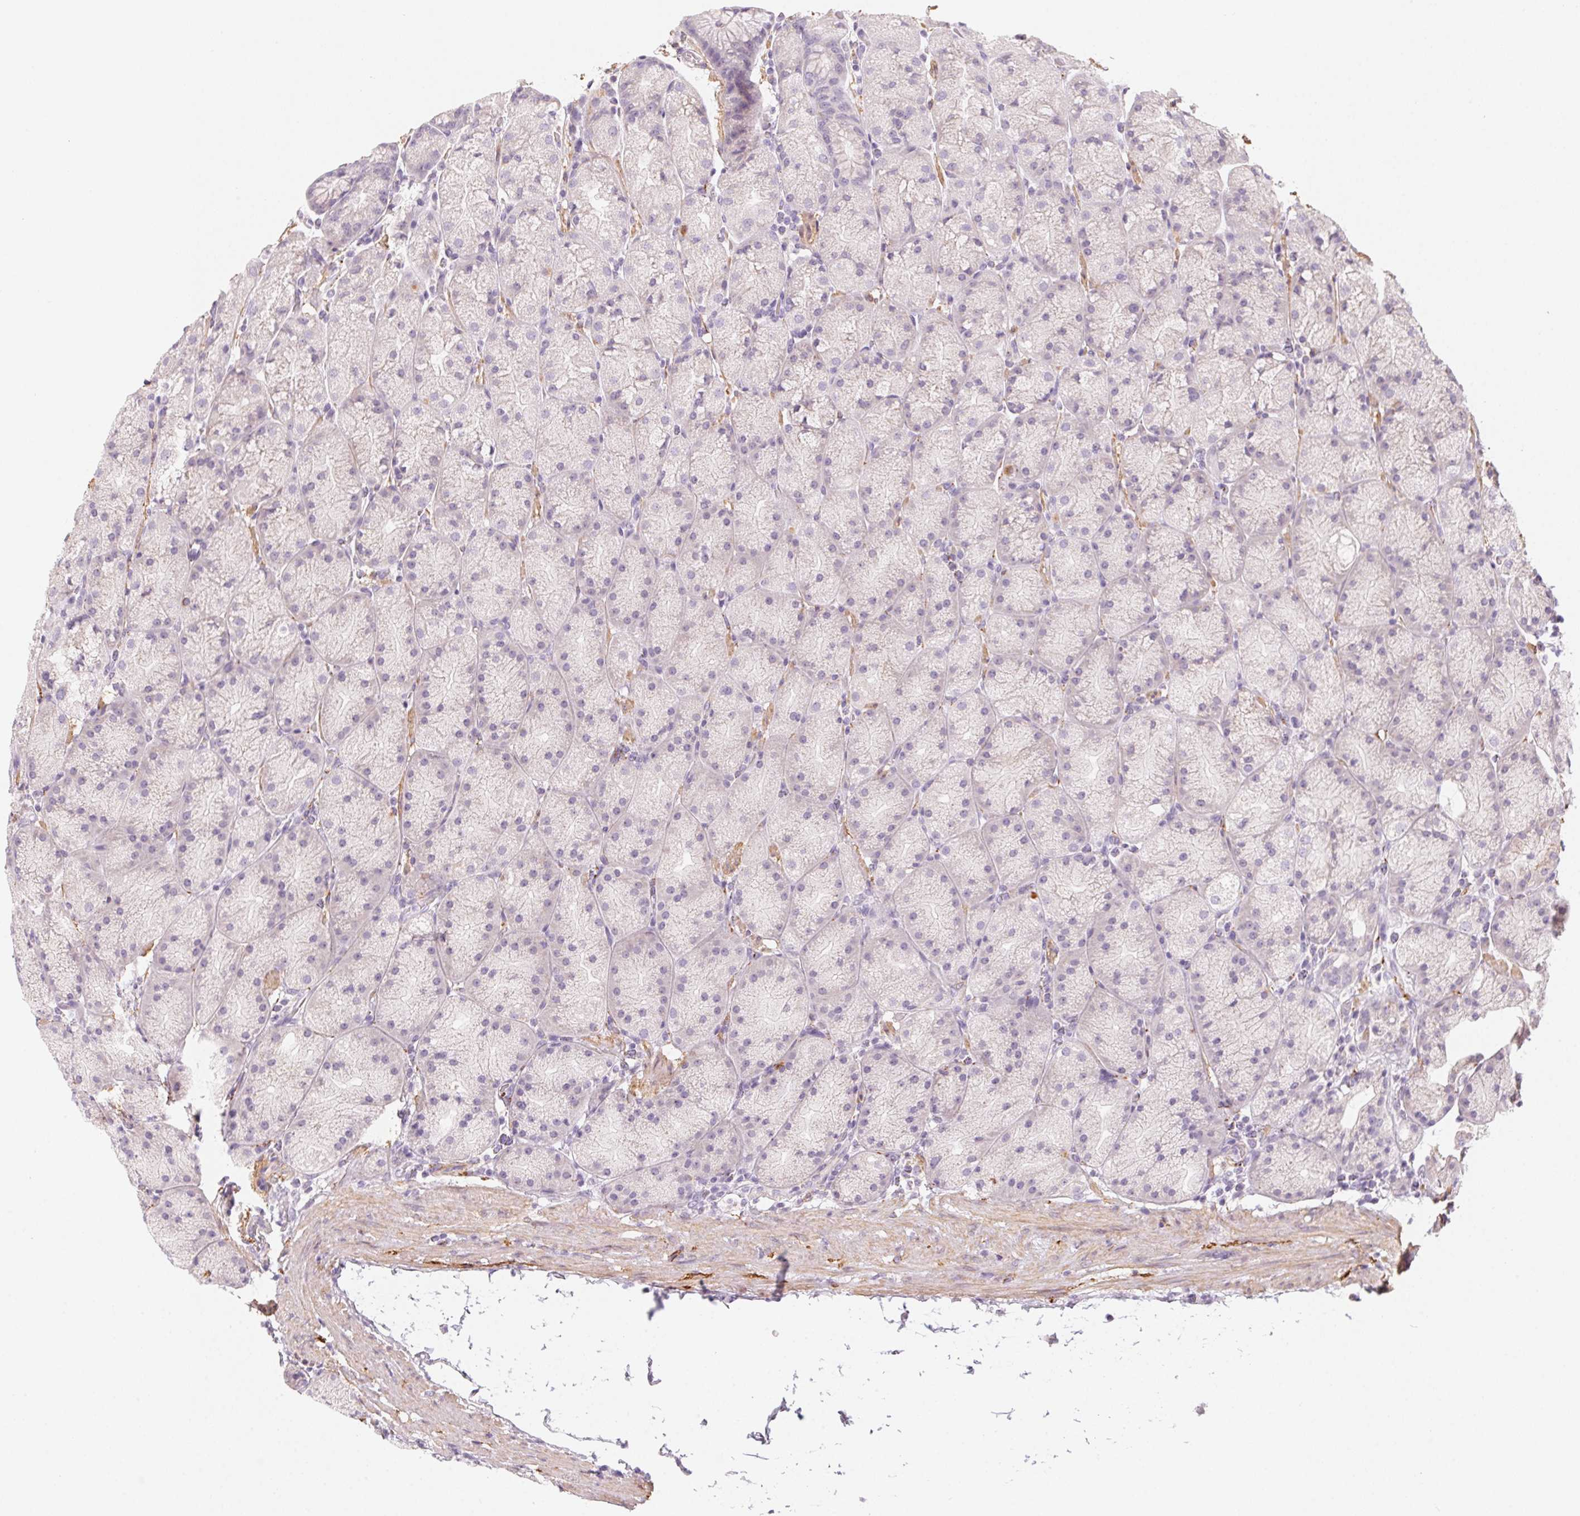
{"staining": {"intensity": "negative", "quantity": "none", "location": "none"}, "tissue": "stomach", "cell_type": "Glandular cells", "image_type": "normal", "snomed": [{"axis": "morphology", "description": "Normal tissue, NOS"}, {"axis": "topography", "description": "Stomach, upper"}, {"axis": "topography", "description": "Stomach"}], "caption": "IHC histopathology image of unremarkable stomach stained for a protein (brown), which displays no staining in glandular cells. (DAB (3,3'-diaminobenzidine) immunohistochemistry (IHC) with hematoxylin counter stain).", "gene": "PRPH", "patient": {"sex": "male", "age": 48}}